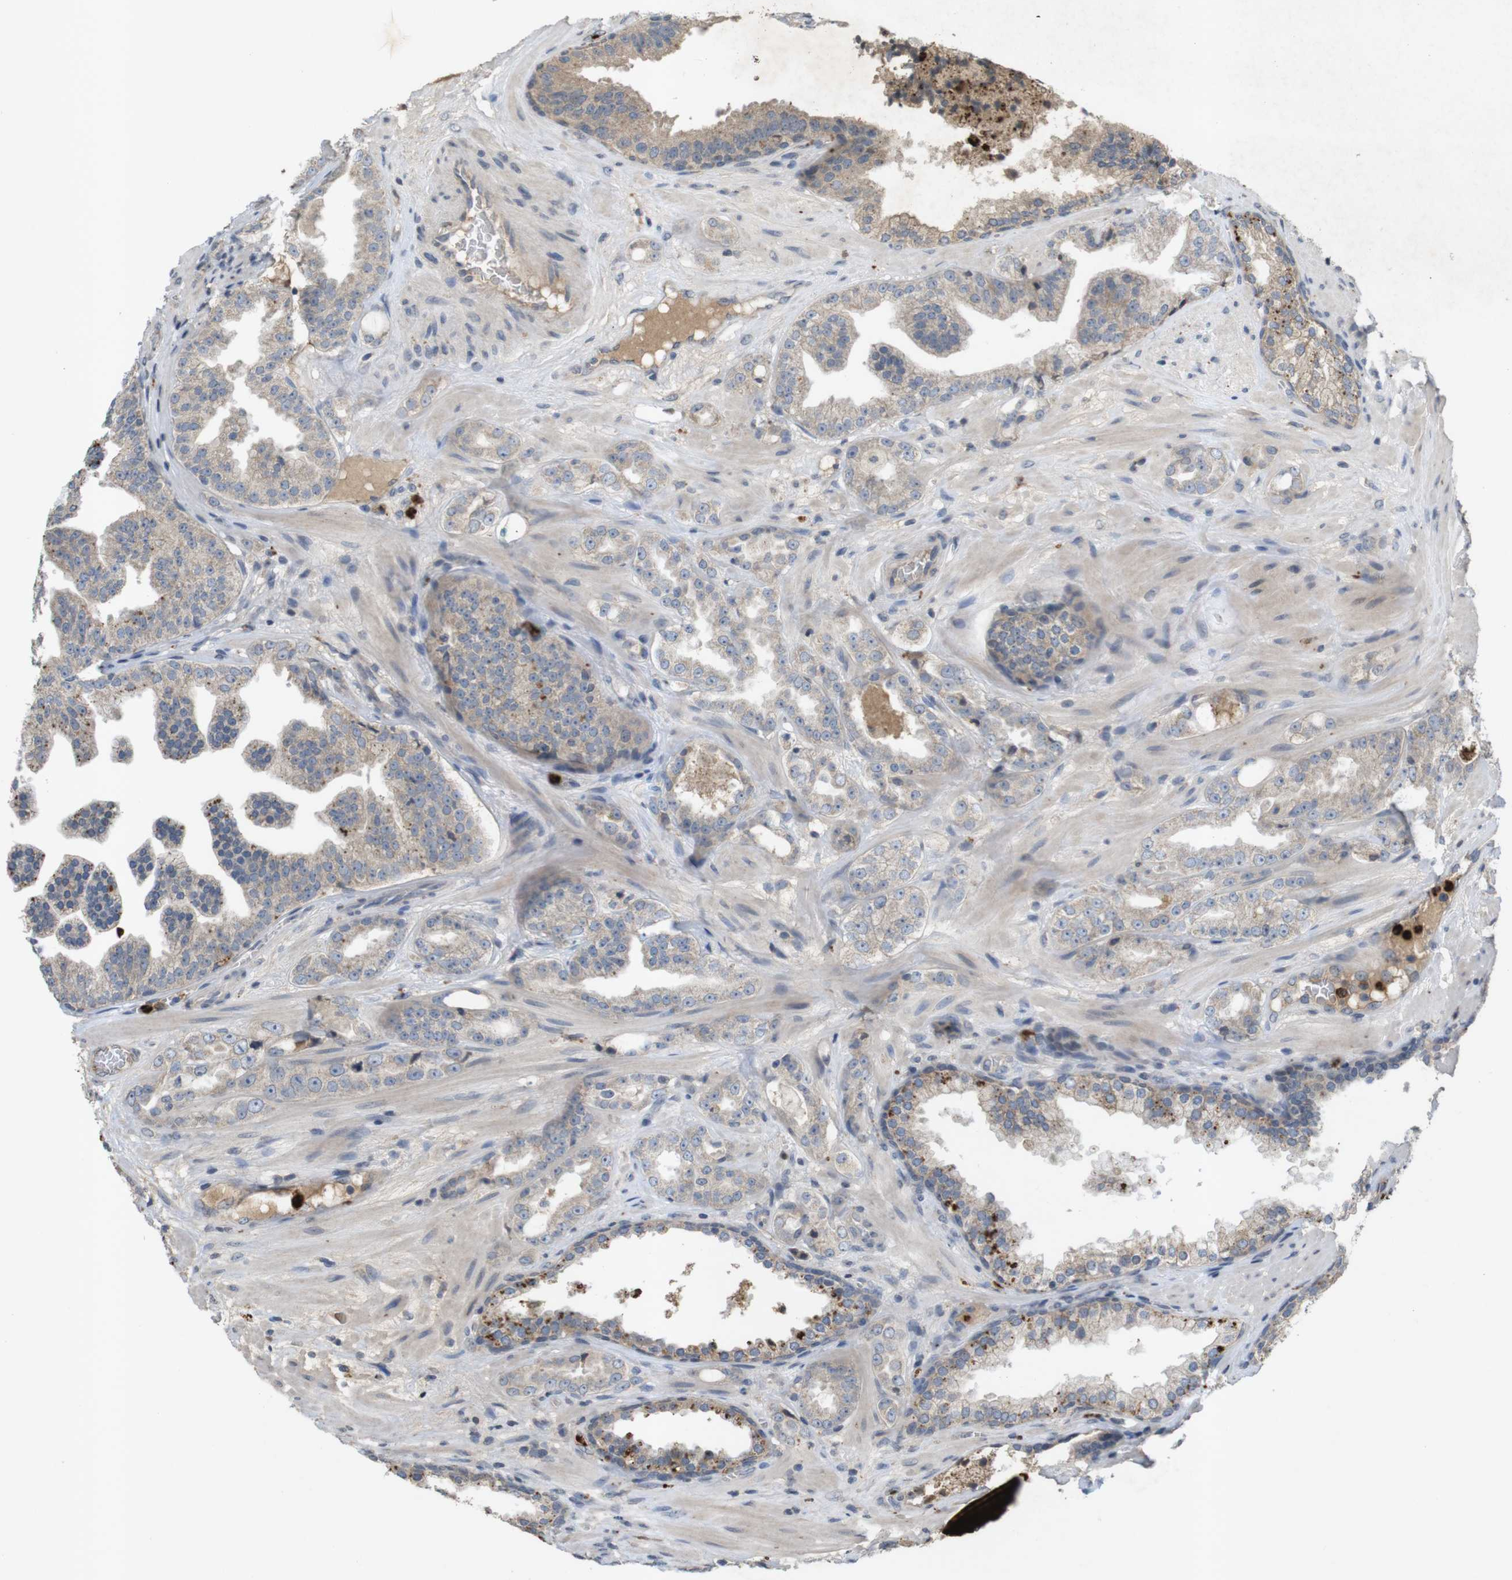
{"staining": {"intensity": "weak", "quantity": "<25%", "location": "cytoplasmic/membranous"}, "tissue": "prostate cancer", "cell_type": "Tumor cells", "image_type": "cancer", "snomed": [{"axis": "morphology", "description": "Adenocarcinoma, High grade"}, {"axis": "topography", "description": "Prostate"}], "caption": "Histopathology image shows no protein staining in tumor cells of prostate cancer (adenocarcinoma (high-grade)) tissue.", "gene": "TSPAN14", "patient": {"sex": "male", "age": 65}}